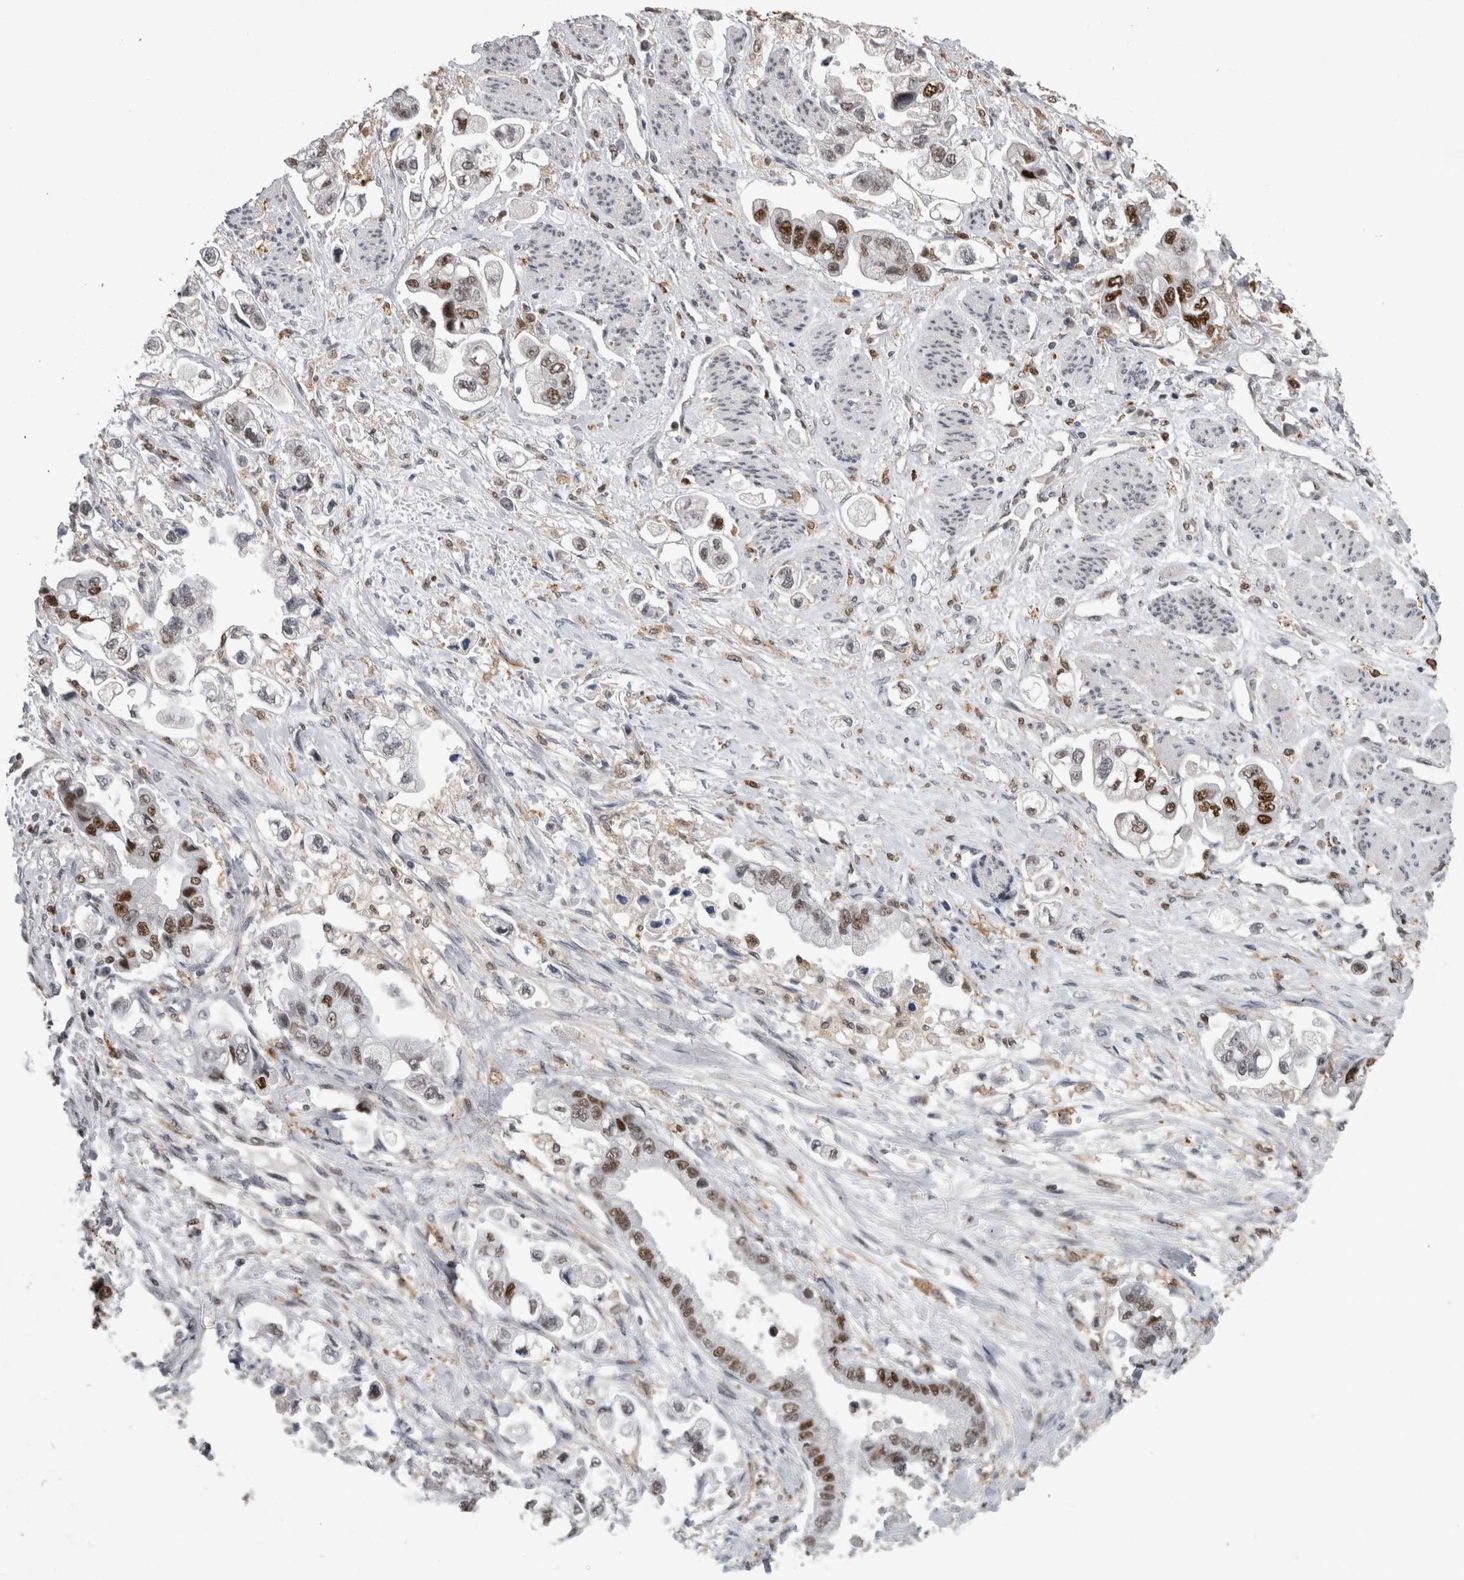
{"staining": {"intensity": "strong", "quantity": ">75%", "location": "nuclear"}, "tissue": "stomach cancer", "cell_type": "Tumor cells", "image_type": "cancer", "snomed": [{"axis": "morphology", "description": "Adenocarcinoma, NOS"}, {"axis": "topography", "description": "Stomach"}], "caption": "Protein analysis of stomach cancer (adenocarcinoma) tissue shows strong nuclear positivity in approximately >75% of tumor cells.", "gene": "POLD2", "patient": {"sex": "male", "age": 62}}